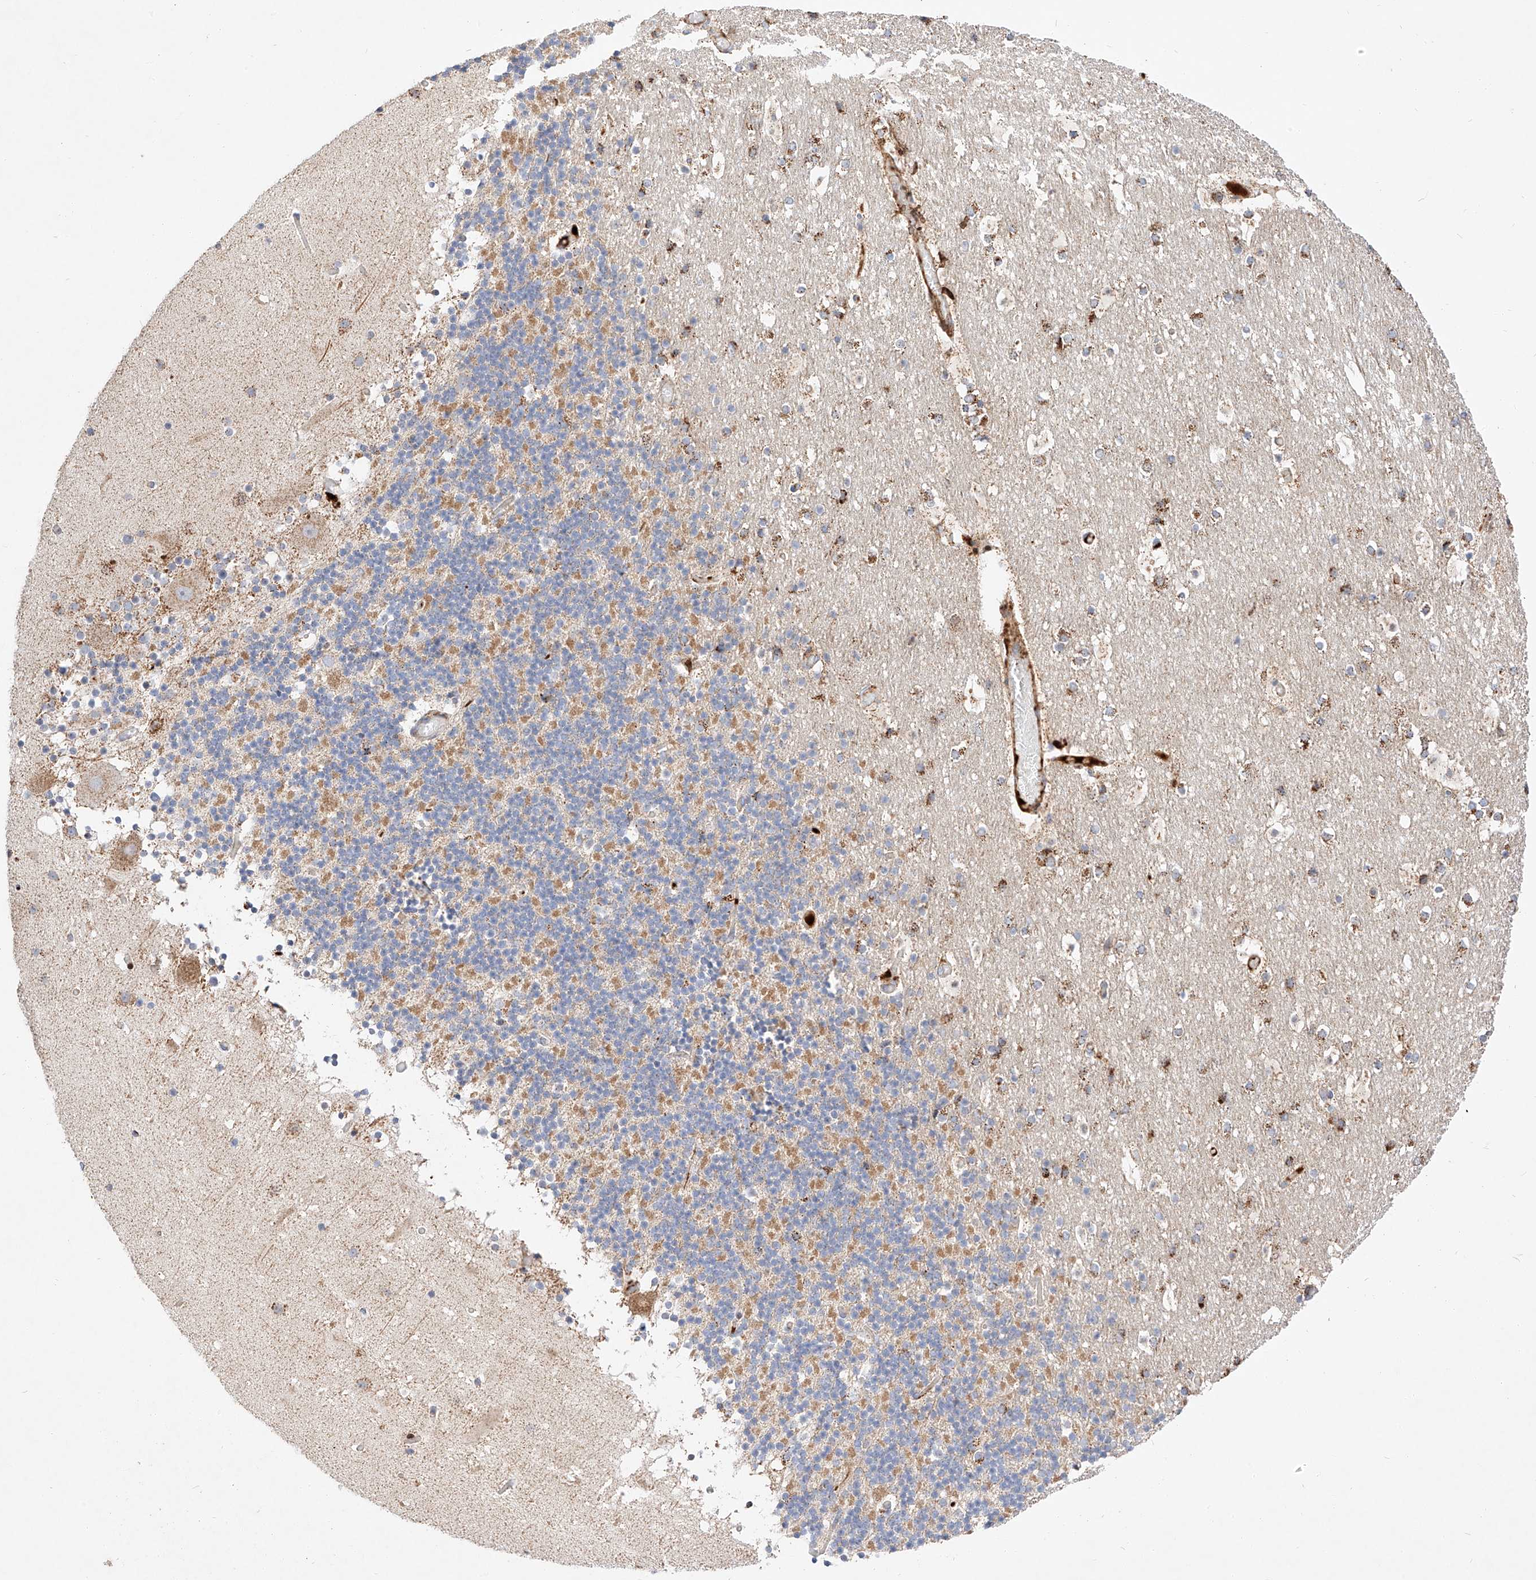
{"staining": {"intensity": "moderate", "quantity": "<25%", "location": "cytoplasmic/membranous"}, "tissue": "cerebellum", "cell_type": "Cells in granular layer", "image_type": "normal", "snomed": [{"axis": "morphology", "description": "Normal tissue, NOS"}, {"axis": "topography", "description": "Cerebellum"}], "caption": "Protein staining exhibits moderate cytoplasmic/membranous staining in approximately <25% of cells in granular layer in benign cerebellum.", "gene": "OSGEPL1", "patient": {"sex": "male", "age": 57}}